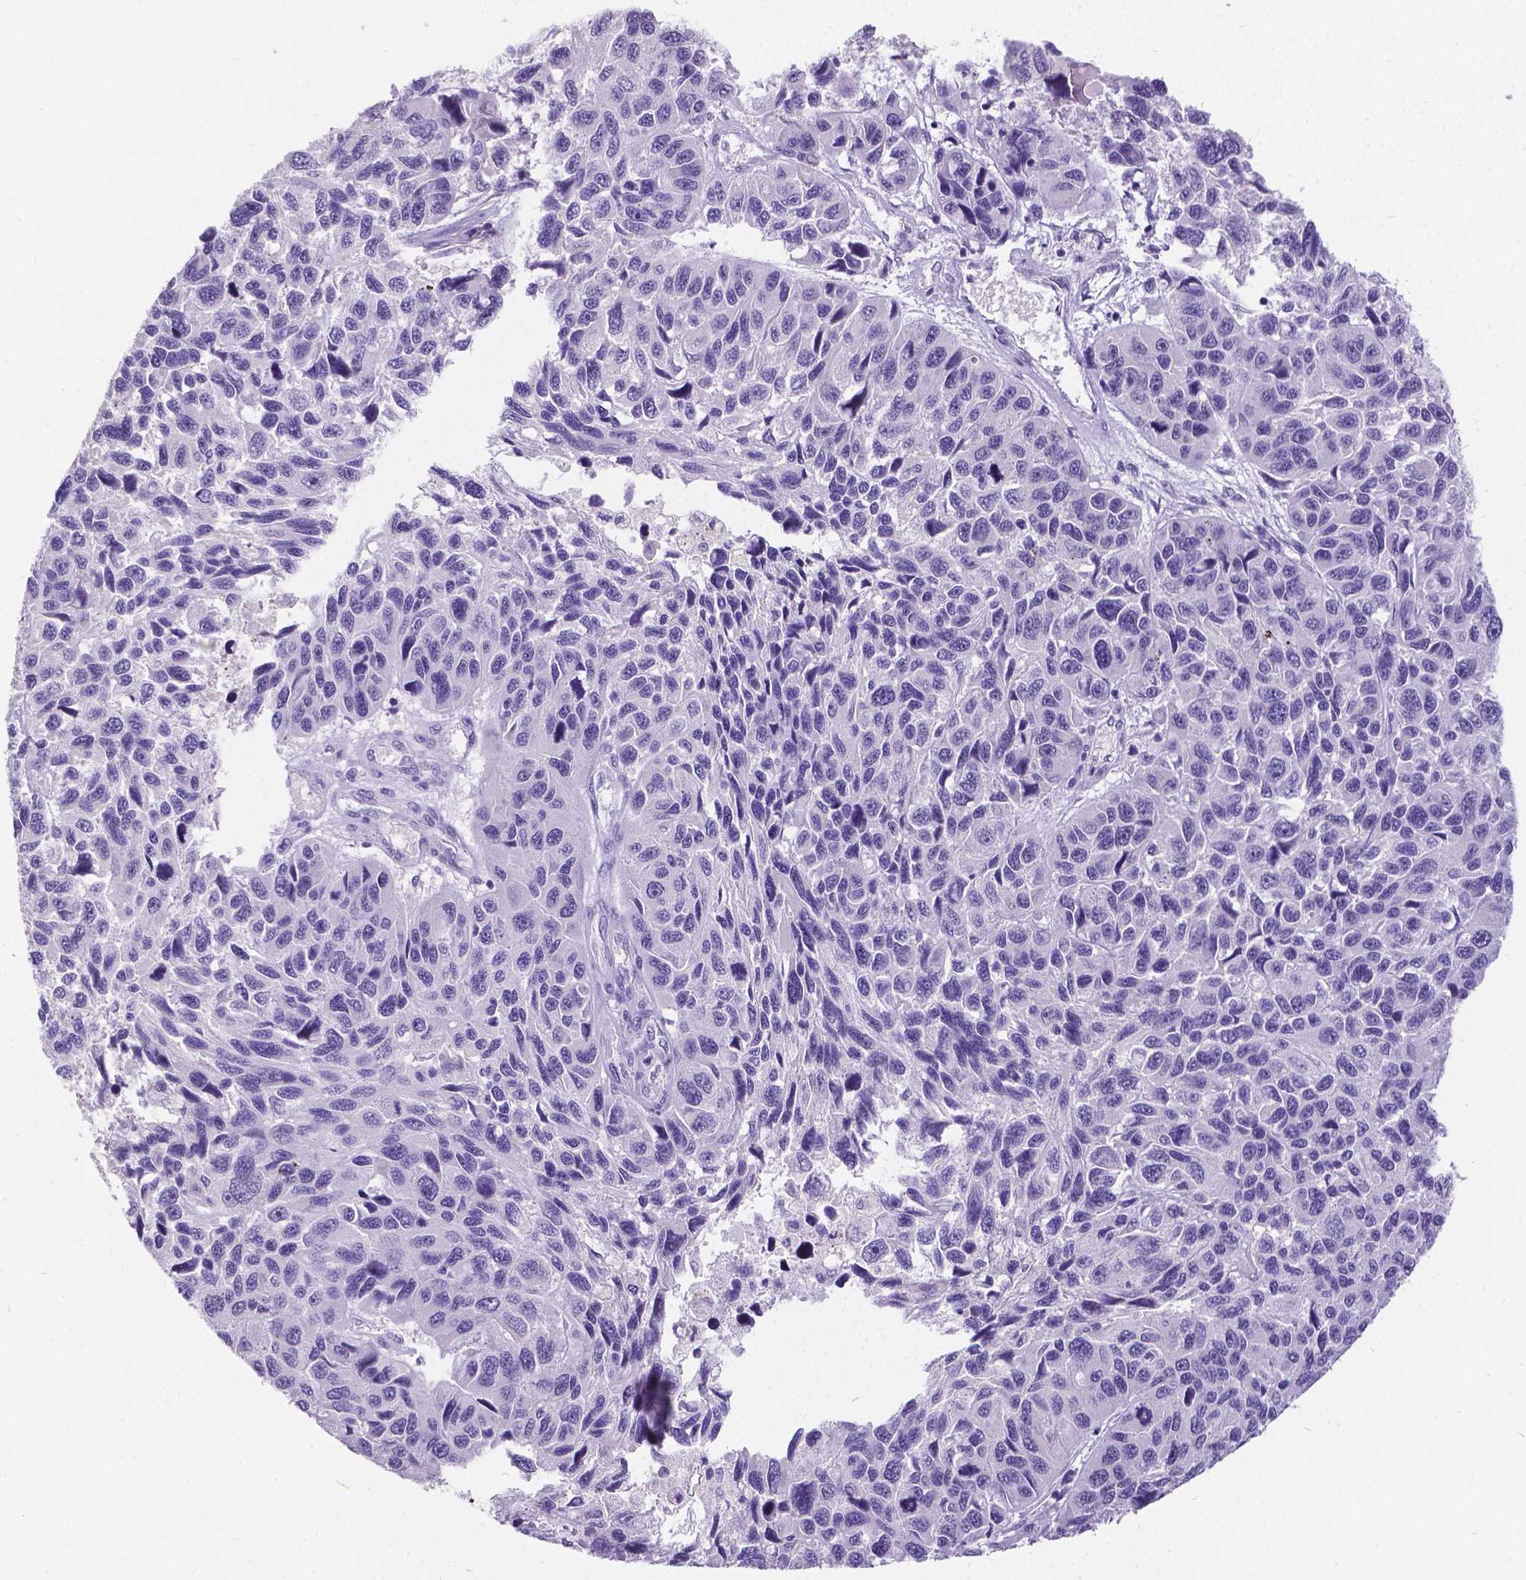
{"staining": {"intensity": "negative", "quantity": "none", "location": "none"}, "tissue": "melanoma", "cell_type": "Tumor cells", "image_type": "cancer", "snomed": [{"axis": "morphology", "description": "Malignant melanoma, NOS"}, {"axis": "topography", "description": "Skin"}], "caption": "DAB immunohistochemical staining of melanoma exhibits no significant positivity in tumor cells. (Stains: DAB (3,3'-diaminobenzidine) immunohistochemistry (IHC) with hematoxylin counter stain, Microscopy: brightfield microscopy at high magnification).", "gene": "SATB2", "patient": {"sex": "male", "age": 53}}